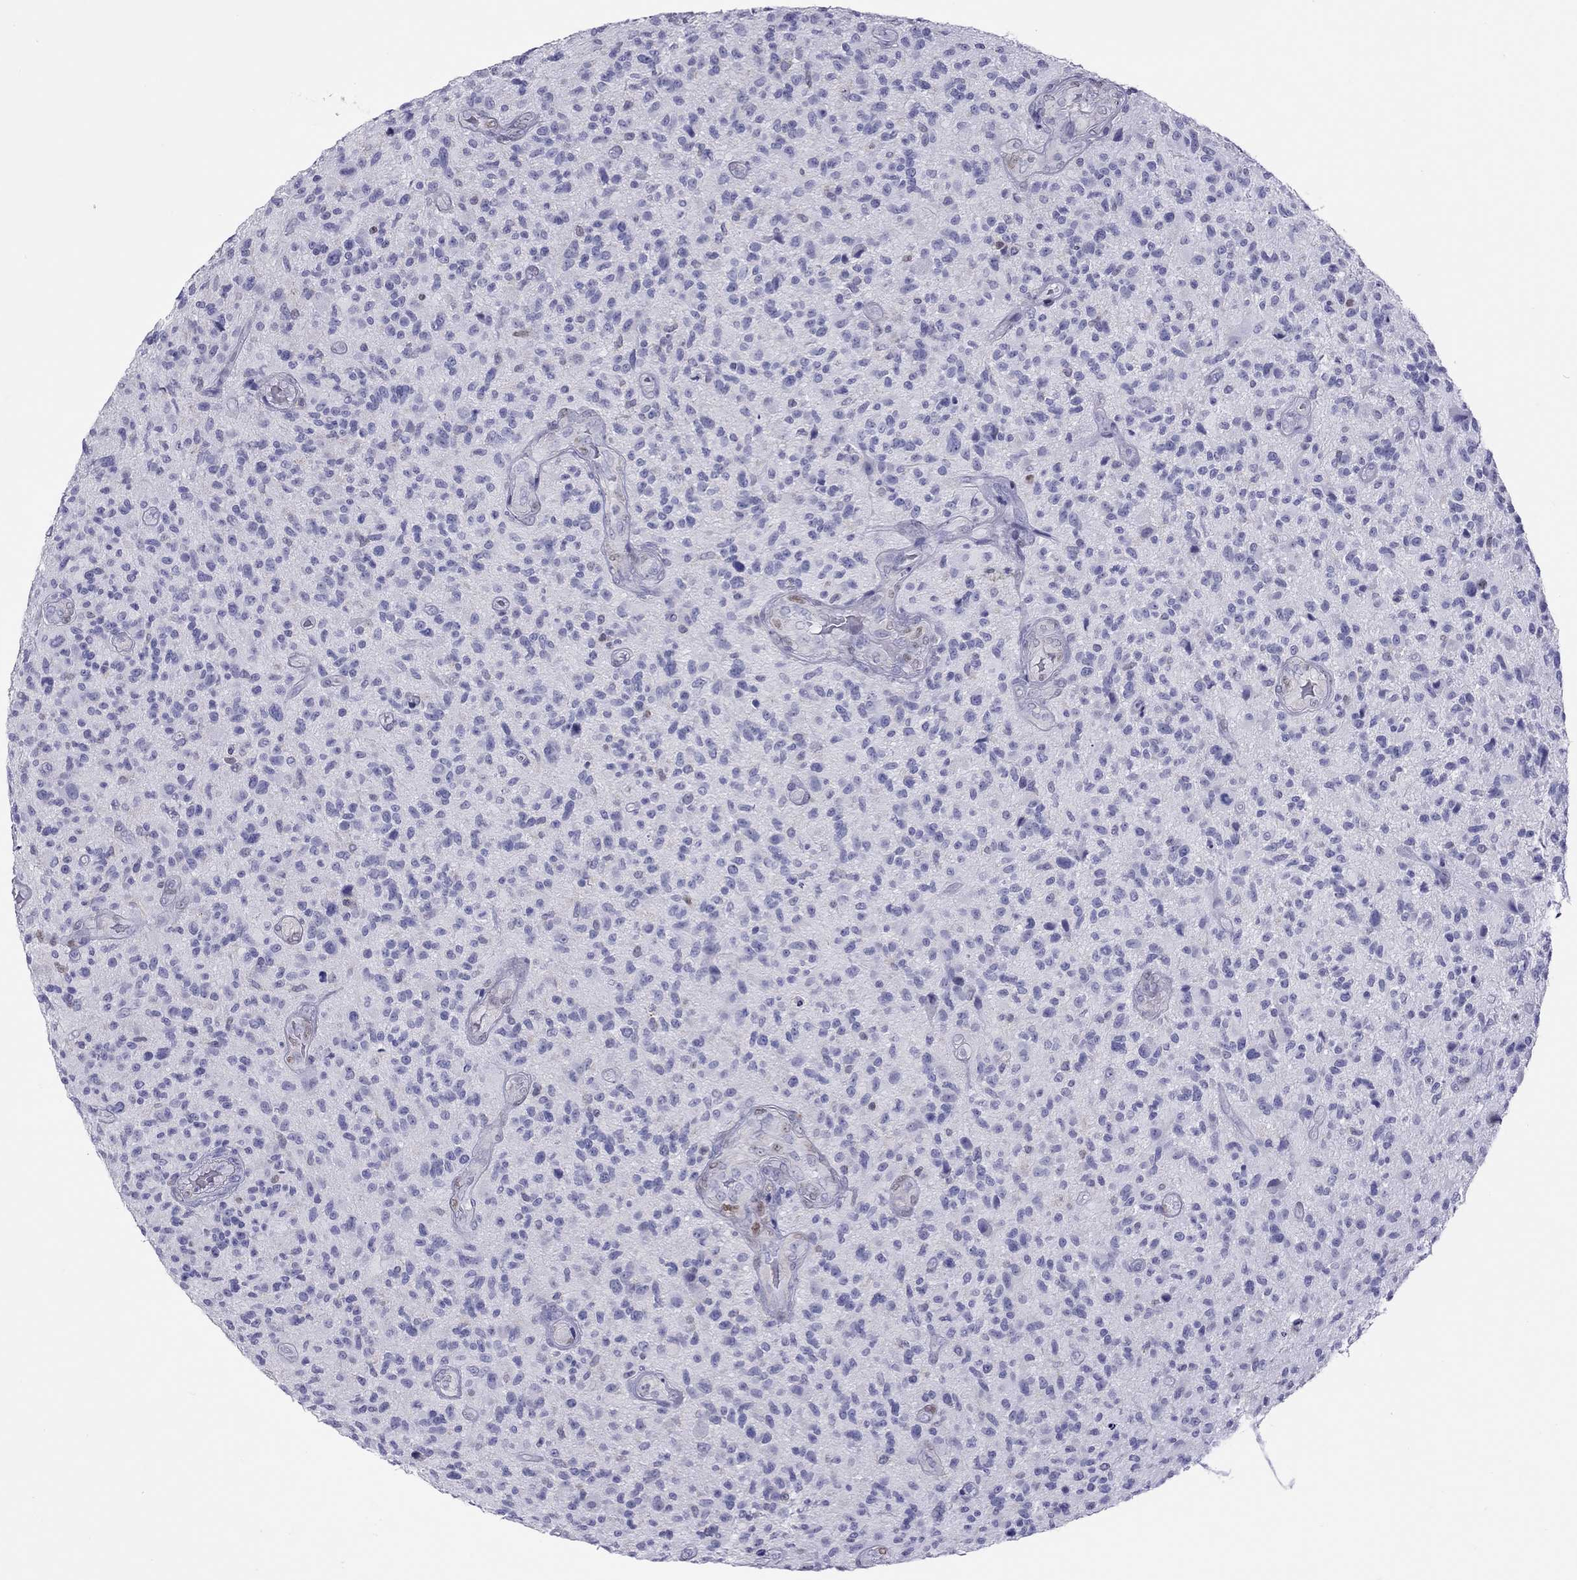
{"staining": {"intensity": "negative", "quantity": "none", "location": "none"}, "tissue": "glioma", "cell_type": "Tumor cells", "image_type": "cancer", "snomed": [{"axis": "morphology", "description": "Glioma, malignant, High grade"}, {"axis": "topography", "description": "Brain"}], "caption": "Immunohistochemical staining of human glioma exhibits no significant staining in tumor cells.", "gene": "STAG3", "patient": {"sex": "male", "age": 47}}